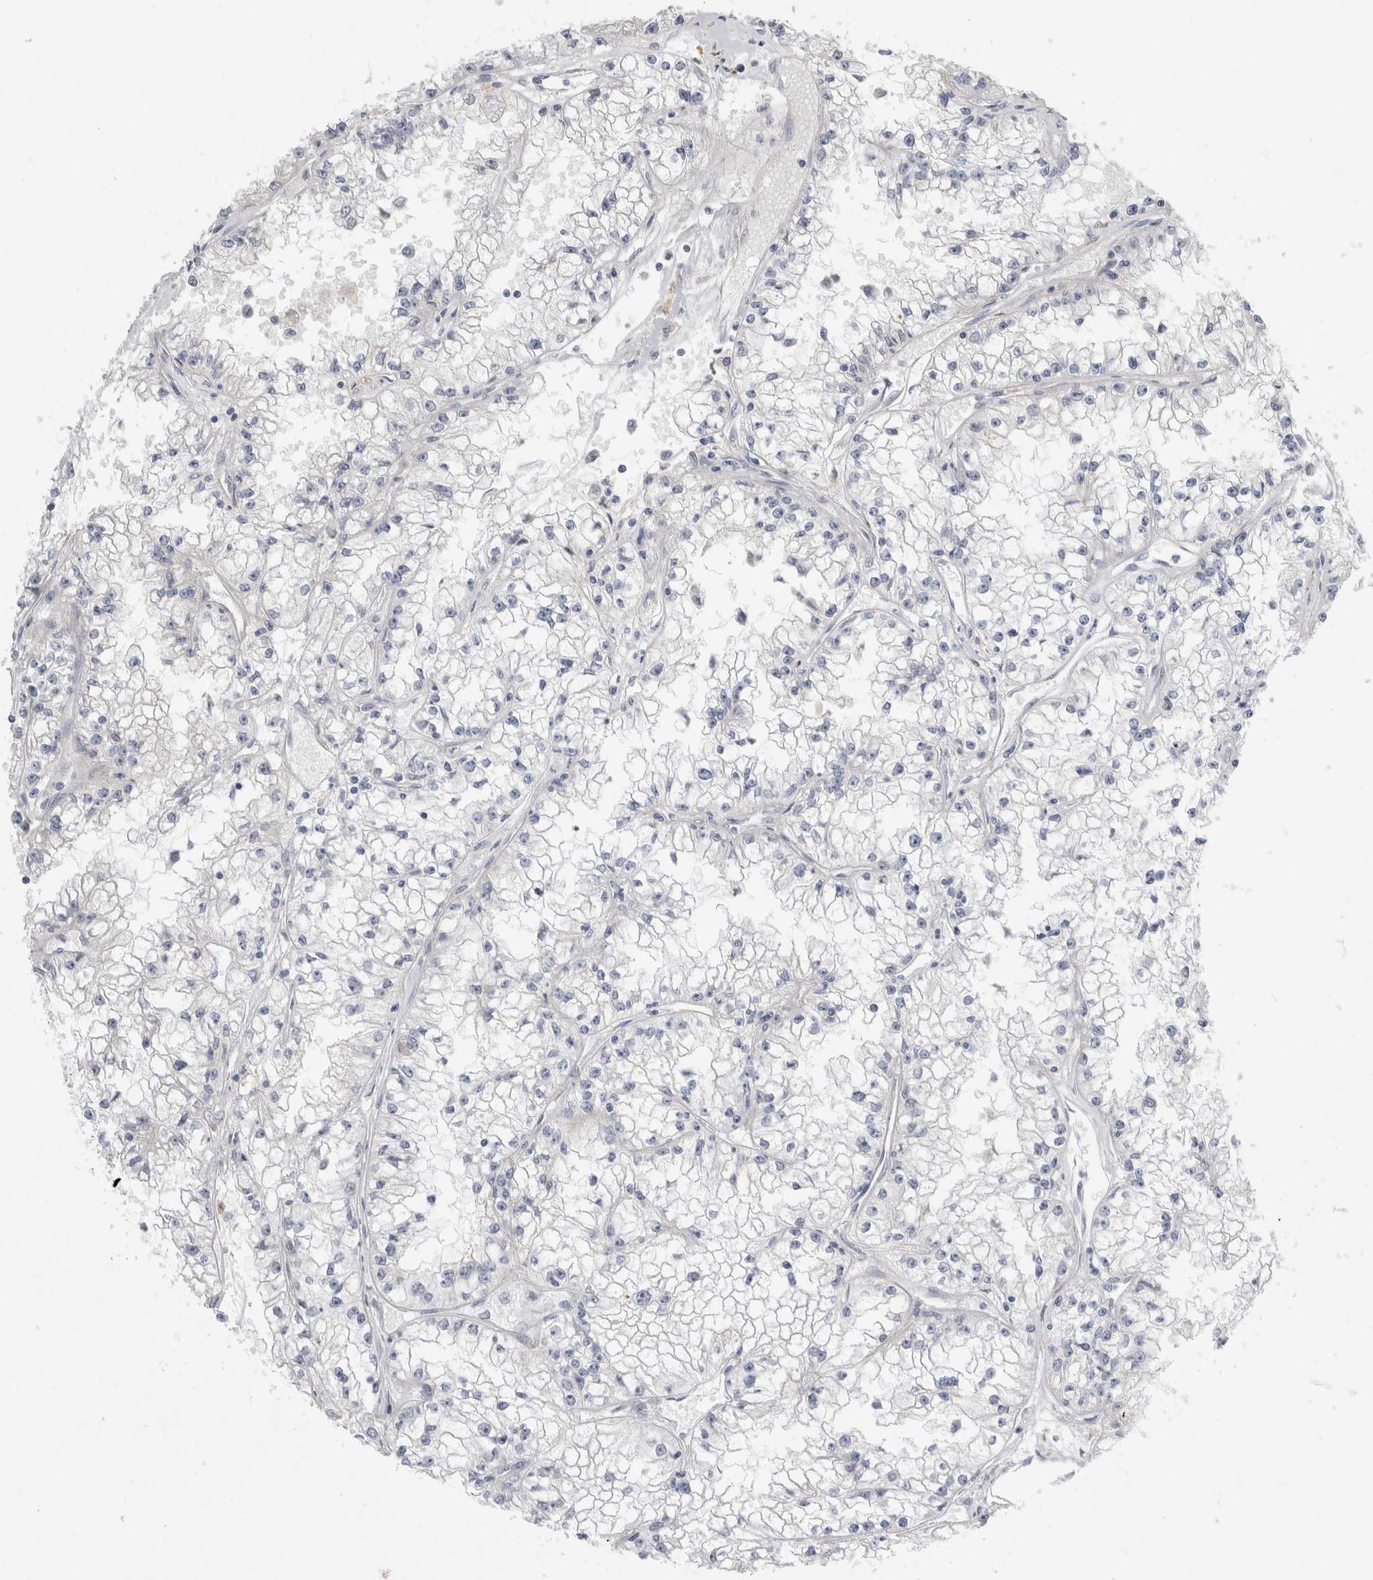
{"staining": {"intensity": "negative", "quantity": "none", "location": "none"}, "tissue": "renal cancer", "cell_type": "Tumor cells", "image_type": "cancer", "snomed": [{"axis": "morphology", "description": "Adenocarcinoma, NOS"}, {"axis": "topography", "description": "Kidney"}], "caption": "Immunohistochemical staining of renal cancer (adenocarcinoma) exhibits no significant expression in tumor cells. (DAB immunohistochemistry, high magnification).", "gene": "TRMT9B", "patient": {"sex": "male", "age": 56}}